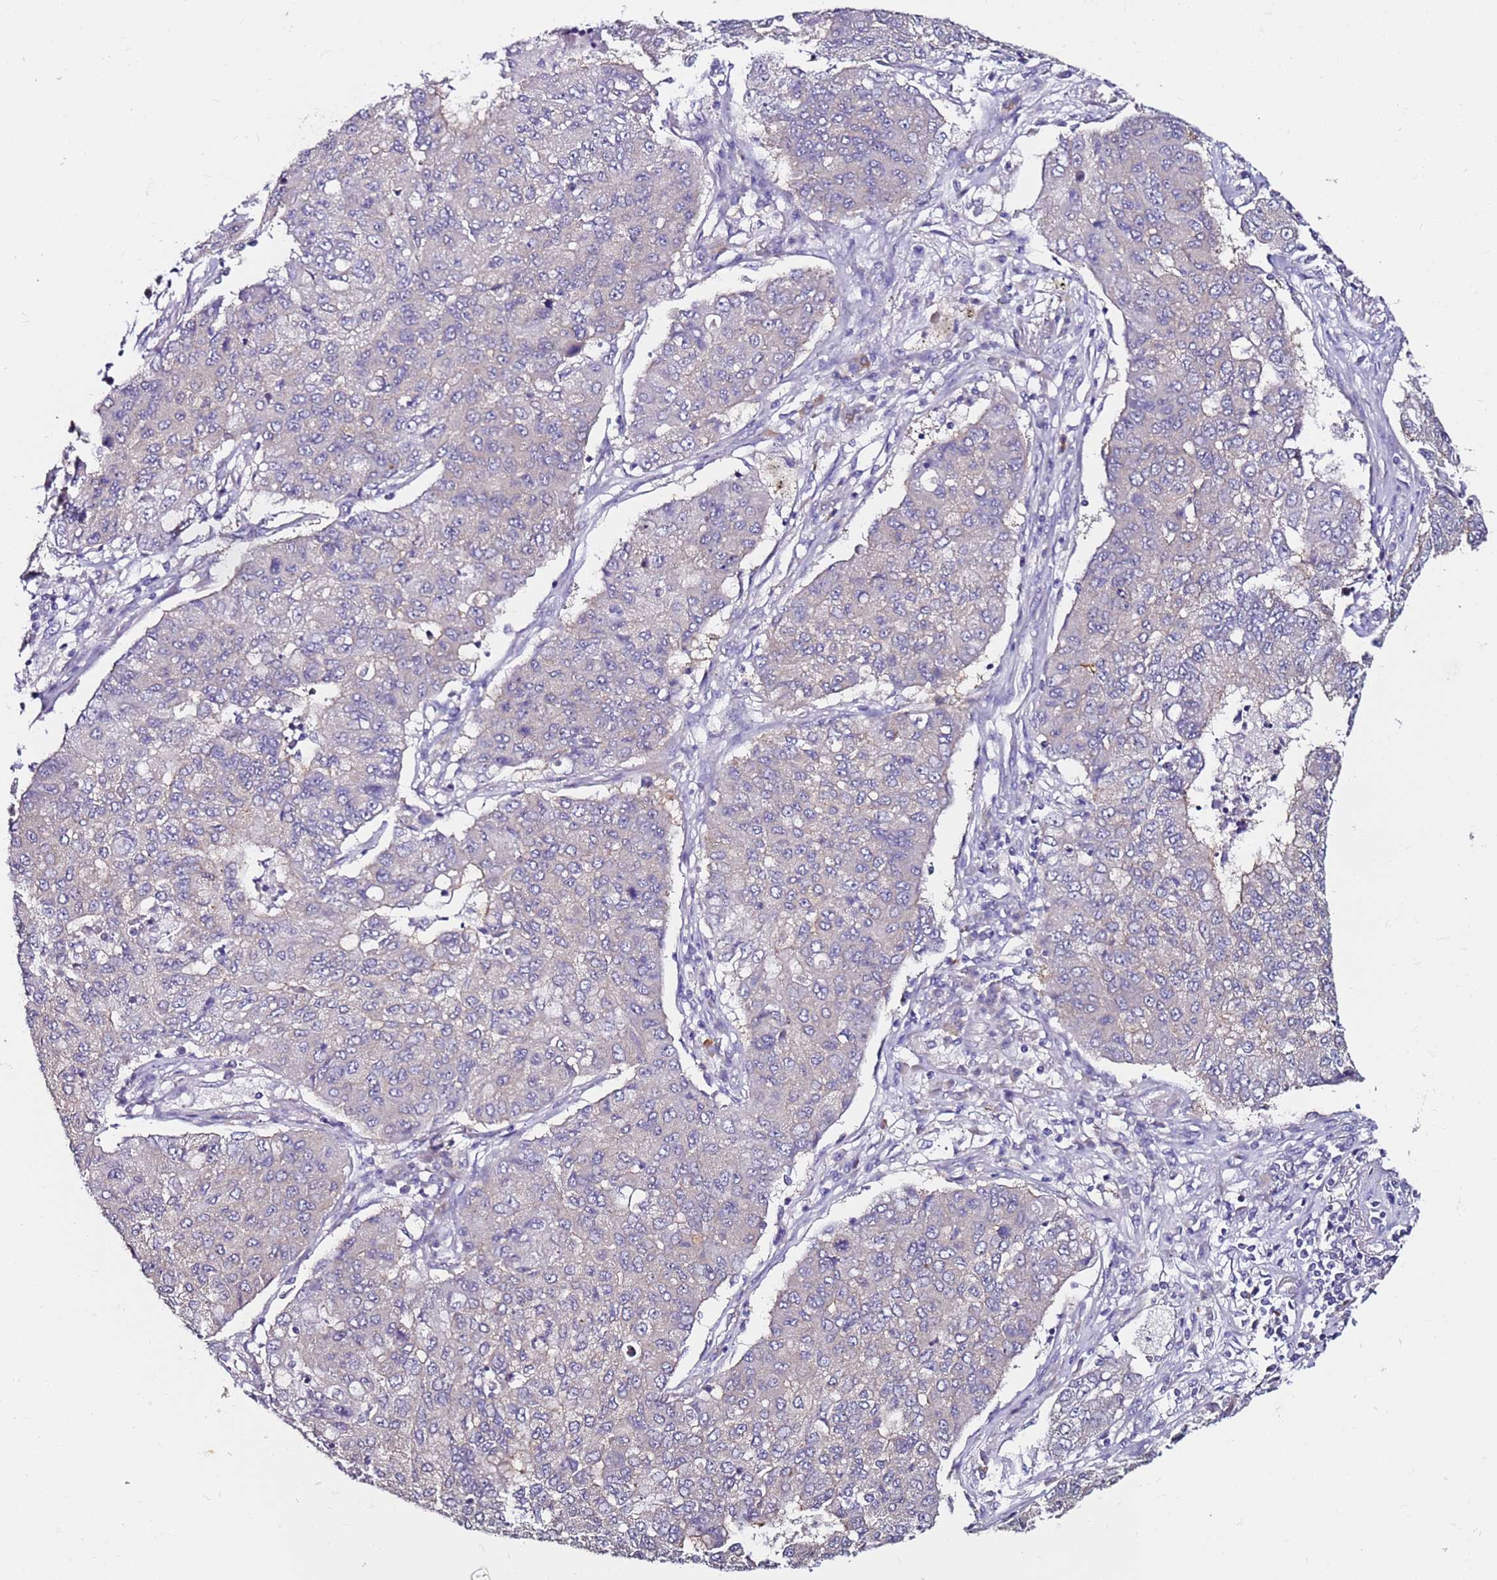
{"staining": {"intensity": "negative", "quantity": "none", "location": "none"}, "tissue": "lung cancer", "cell_type": "Tumor cells", "image_type": "cancer", "snomed": [{"axis": "morphology", "description": "Squamous cell carcinoma, NOS"}, {"axis": "topography", "description": "Lung"}], "caption": "Tumor cells show no significant protein expression in lung squamous cell carcinoma. (Immunohistochemistry (ihc), brightfield microscopy, high magnification).", "gene": "SRRM5", "patient": {"sex": "male", "age": 74}}